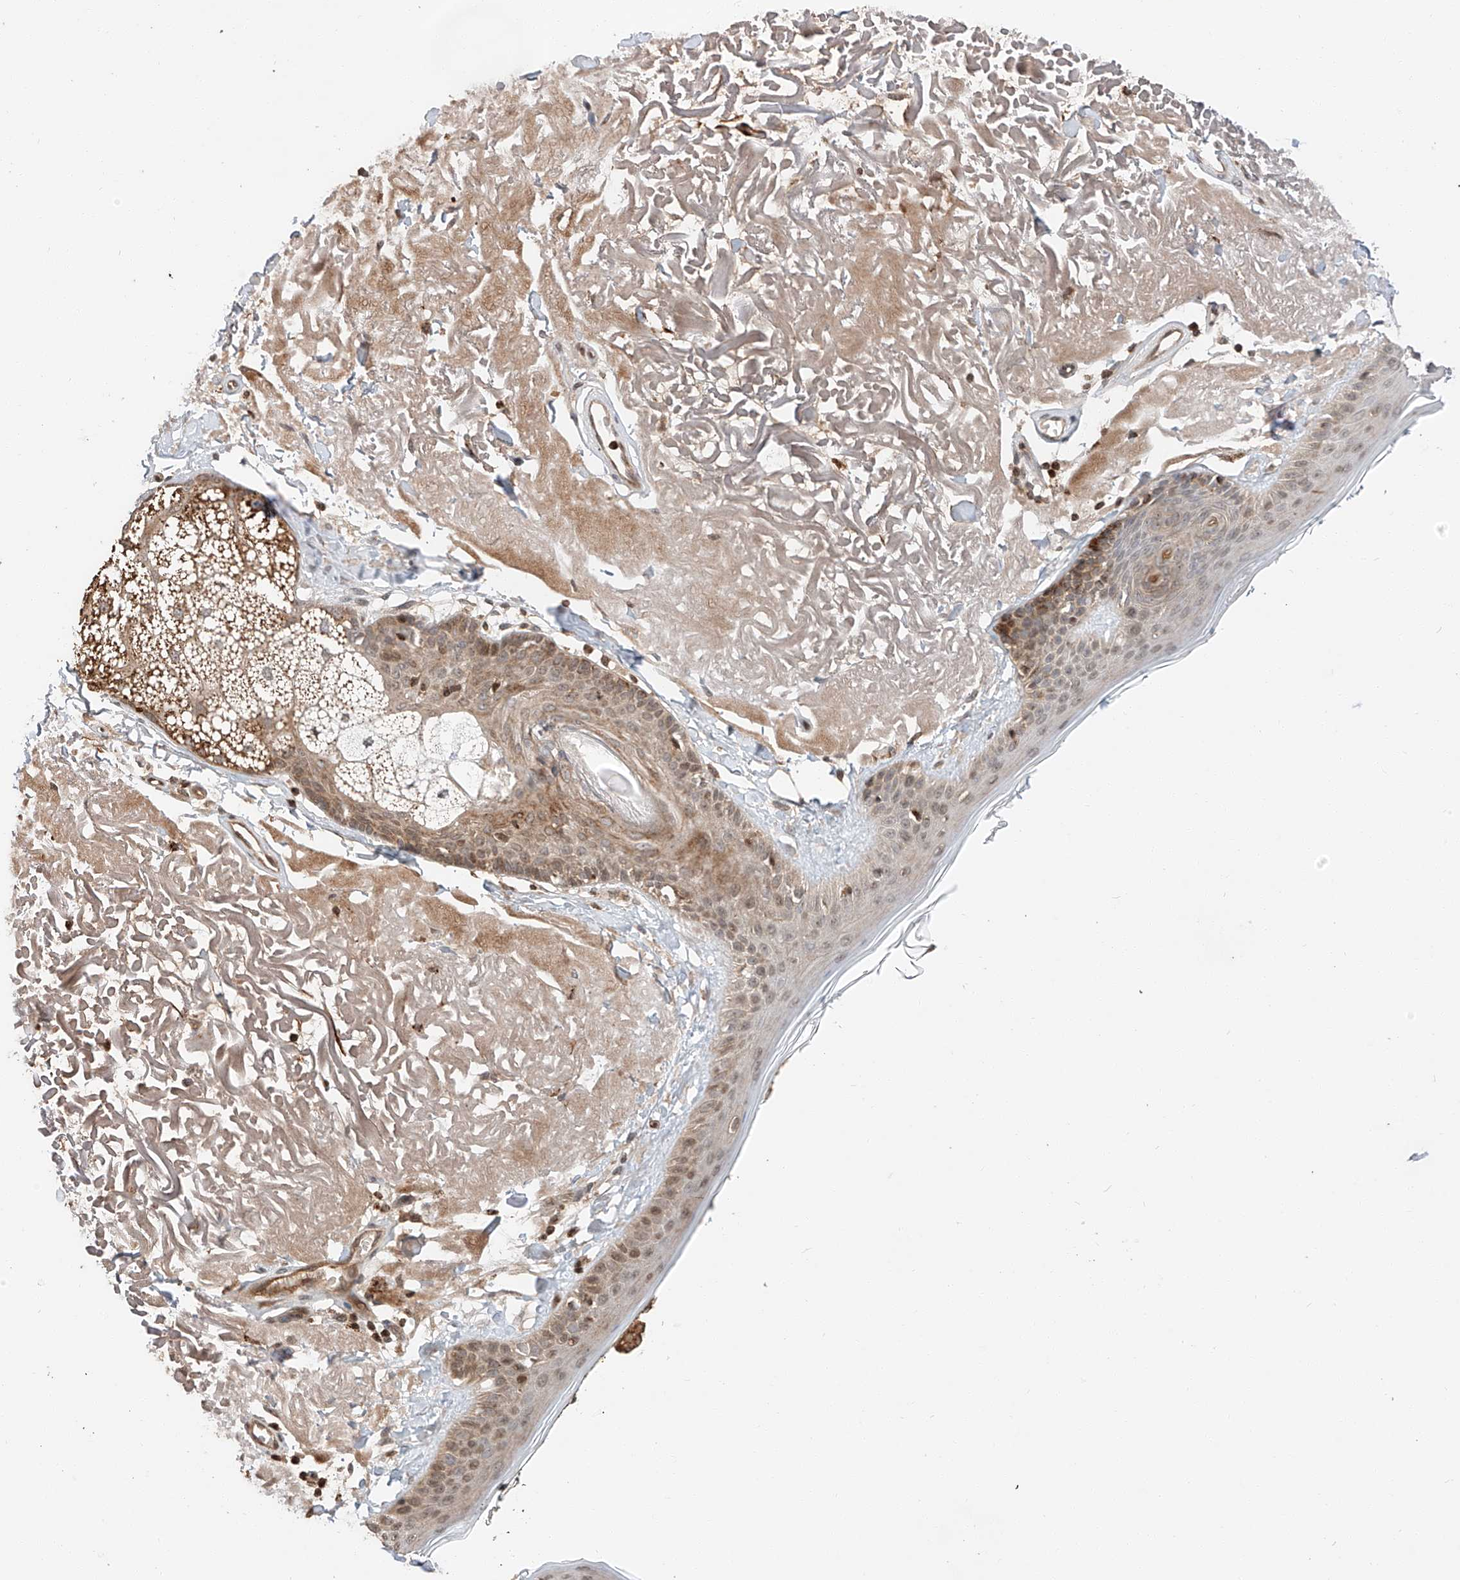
{"staining": {"intensity": "weak", "quantity": ">75%", "location": "cytoplasmic/membranous"}, "tissue": "skin", "cell_type": "Fibroblasts", "image_type": "normal", "snomed": [{"axis": "morphology", "description": "Normal tissue, NOS"}, {"axis": "topography", "description": "Skin"}, {"axis": "topography", "description": "Skeletal muscle"}], "caption": "The histopathology image shows immunohistochemical staining of normal skin. There is weak cytoplasmic/membranous staining is present in about >75% of fibroblasts. The staining is performed using DAB brown chromogen to label protein expression. The nuclei are counter-stained blue using hematoxylin.", "gene": "ARHGAP33", "patient": {"sex": "male", "age": 83}}